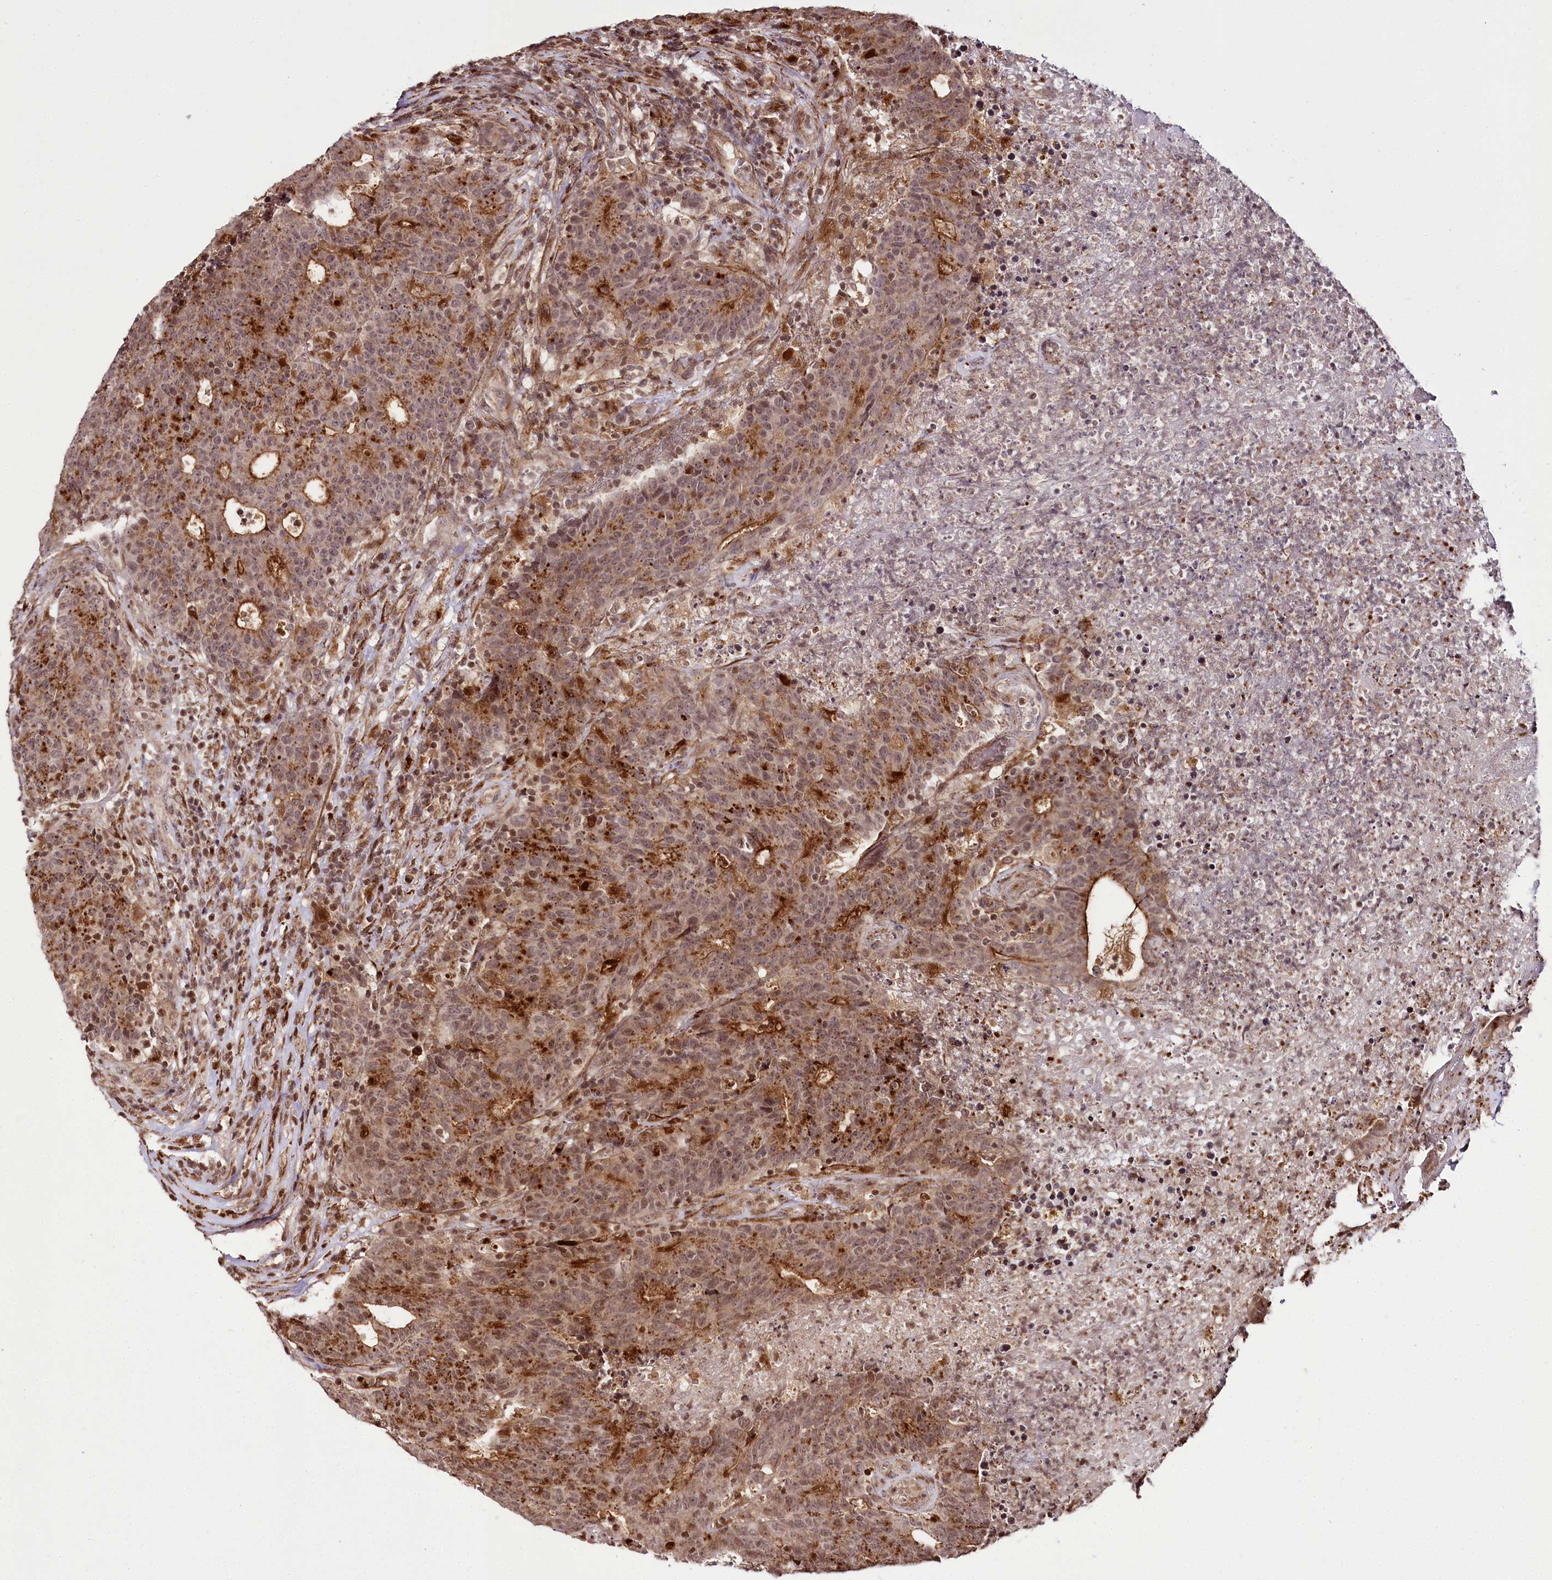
{"staining": {"intensity": "strong", "quantity": "25%-75%", "location": "cytoplasmic/membranous,nuclear"}, "tissue": "colorectal cancer", "cell_type": "Tumor cells", "image_type": "cancer", "snomed": [{"axis": "morphology", "description": "Adenocarcinoma, NOS"}, {"axis": "topography", "description": "Colon"}], "caption": "A photomicrograph of human adenocarcinoma (colorectal) stained for a protein exhibits strong cytoplasmic/membranous and nuclear brown staining in tumor cells. (brown staining indicates protein expression, while blue staining denotes nuclei).", "gene": "HOXC8", "patient": {"sex": "female", "age": 75}}